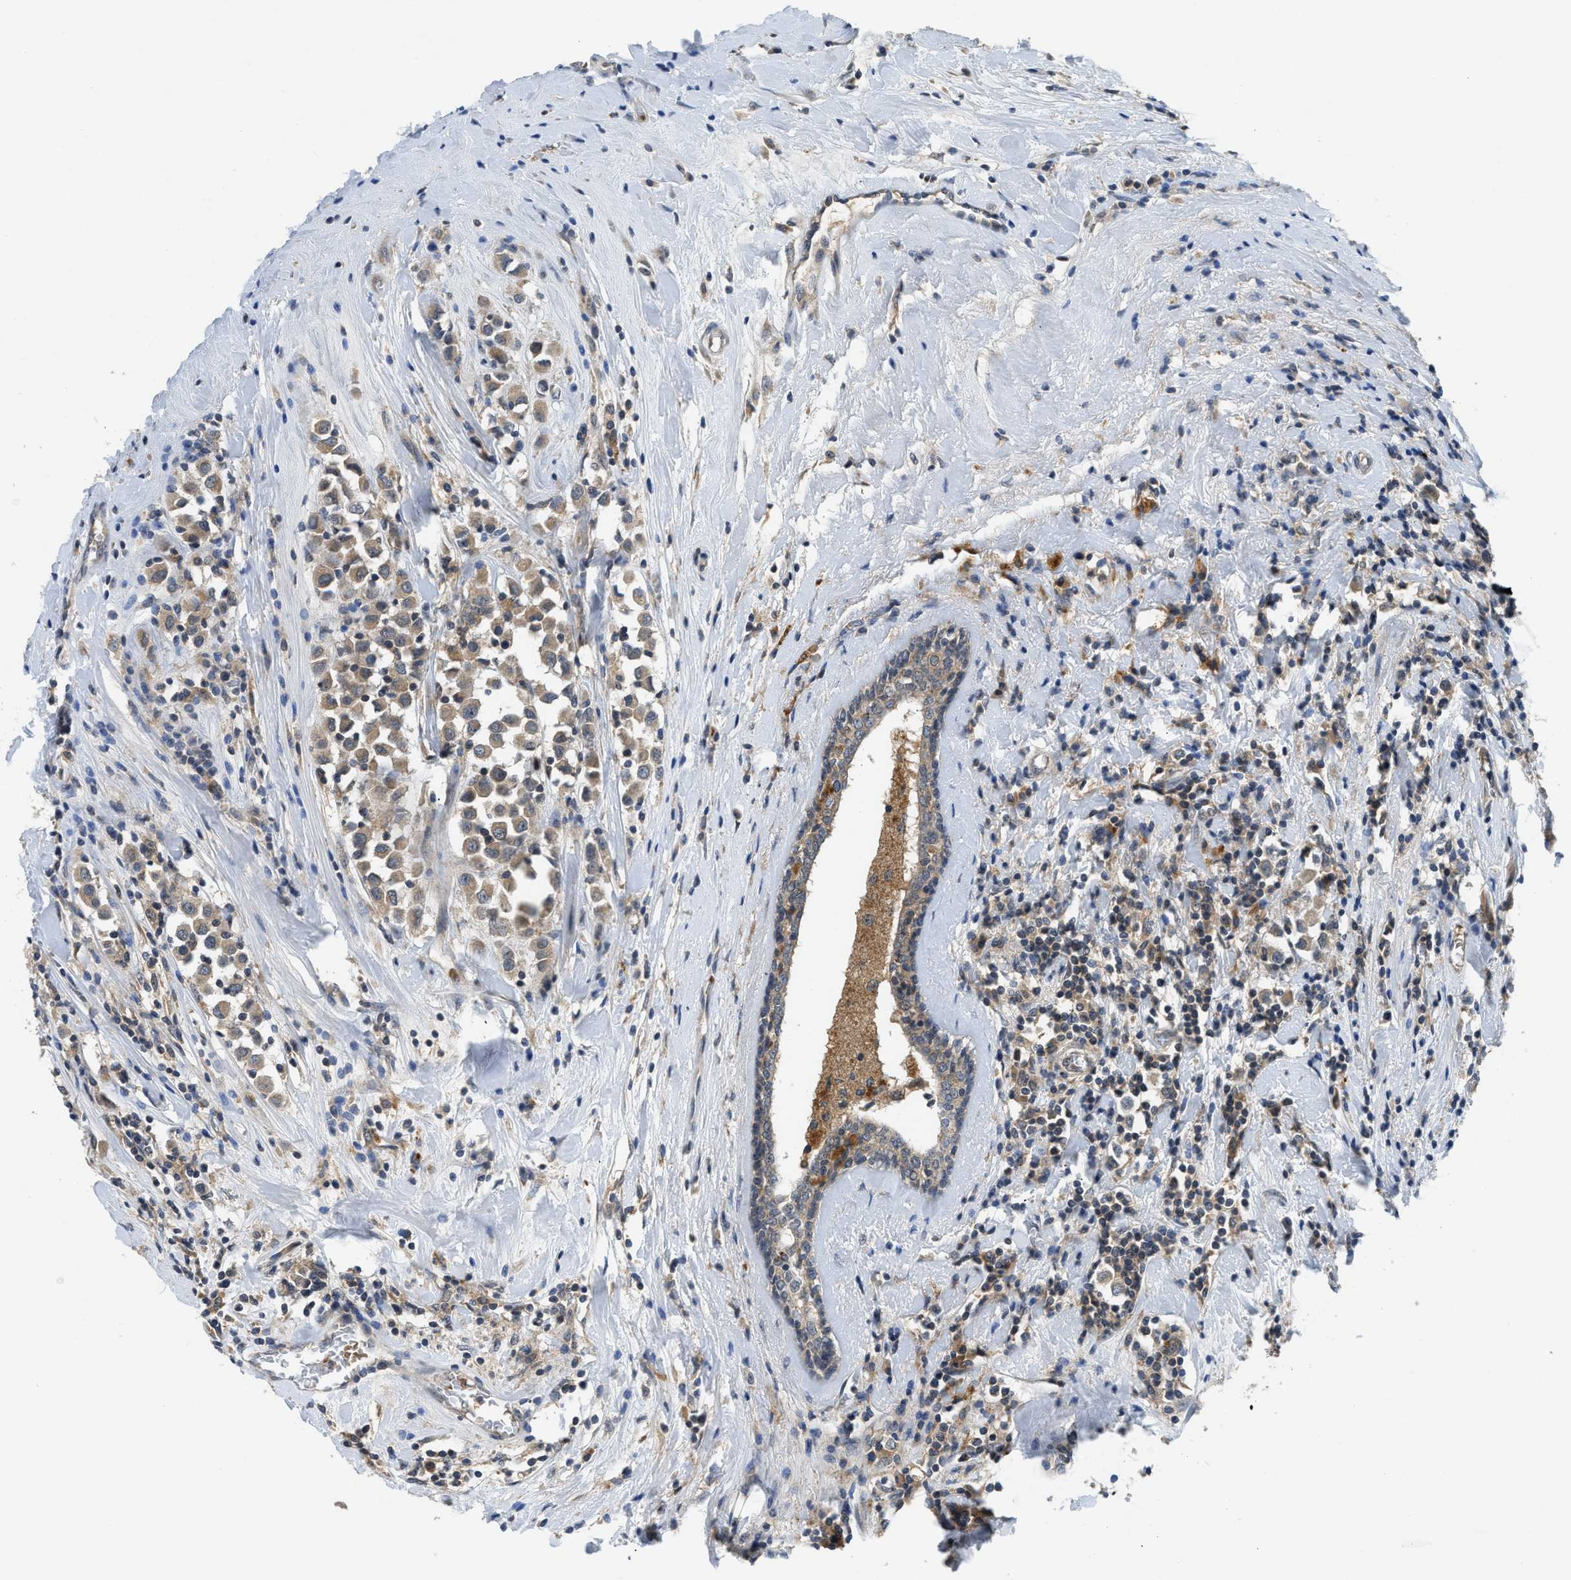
{"staining": {"intensity": "weak", "quantity": ">75%", "location": "cytoplasmic/membranous"}, "tissue": "breast cancer", "cell_type": "Tumor cells", "image_type": "cancer", "snomed": [{"axis": "morphology", "description": "Duct carcinoma"}, {"axis": "topography", "description": "Breast"}], "caption": "High-magnification brightfield microscopy of breast cancer stained with DAB (brown) and counterstained with hematoxylin (blue). tumor cells exhibit weak cytoplasmic/membranous expression is identified in about>75% of cells.", "gene": "PDE7A", "patient": {"sex": "female", "age": 61}}